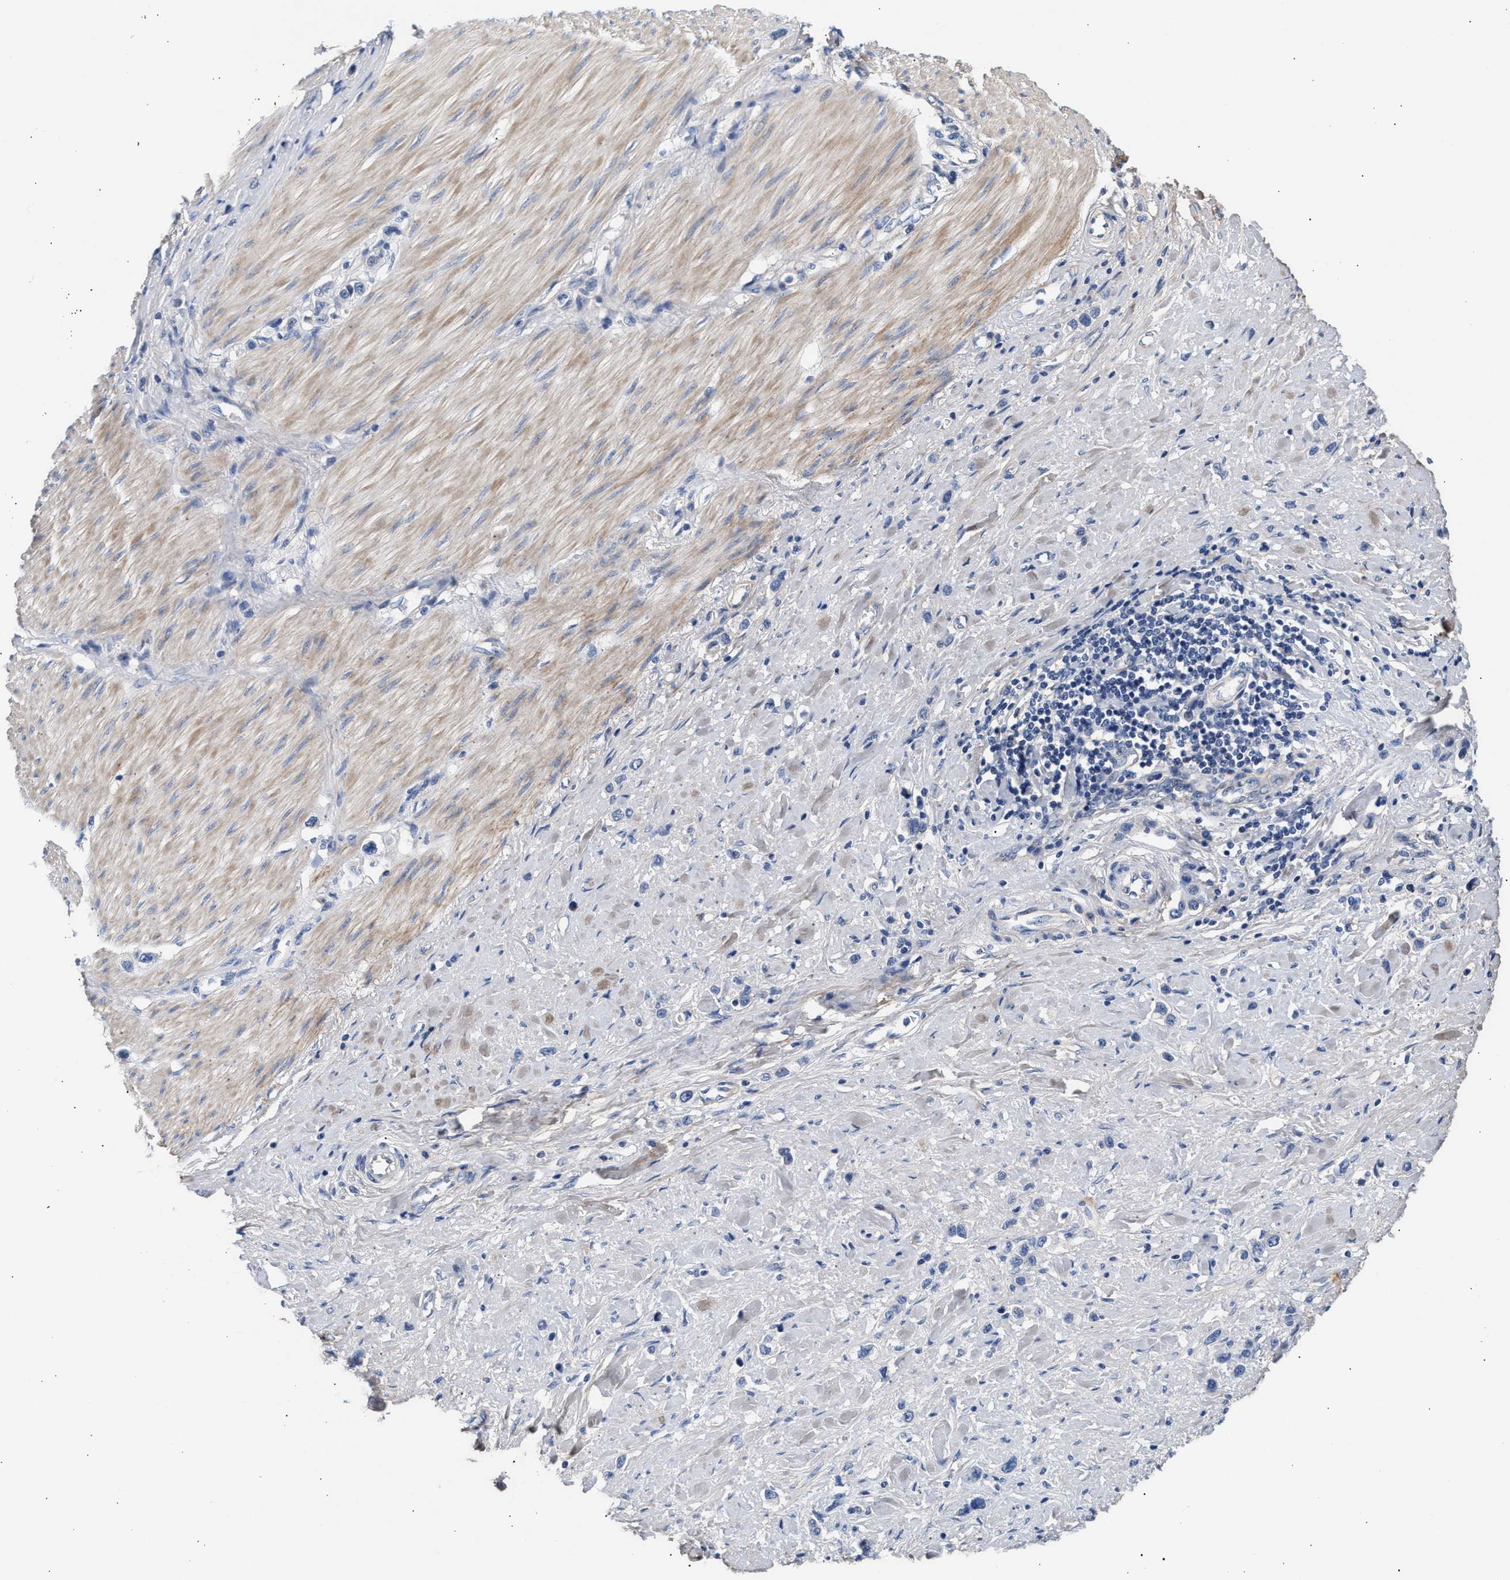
{"staining": {"intensity": "negative", "quantity": "none", "location": "none"}, "tissue": "stomach cancer", "cell_type": "Tumor cells", "image_type": "cancer", "snomed": [{"axis": "morphology", "description": "Adenocarcinoma, NOS"}, {"axis": "topography", "description": "Stomach"}], "caption": "Tumor cells show no significant protein staining in adenocarcinoma (stomach). (DAB (3,3'-diaminobenzidine) immunohistochemistry (IHC) with hematoxylin counter stain).", "gene": "ACTL7B", "patient": {"sex": "female", "age": 65}}